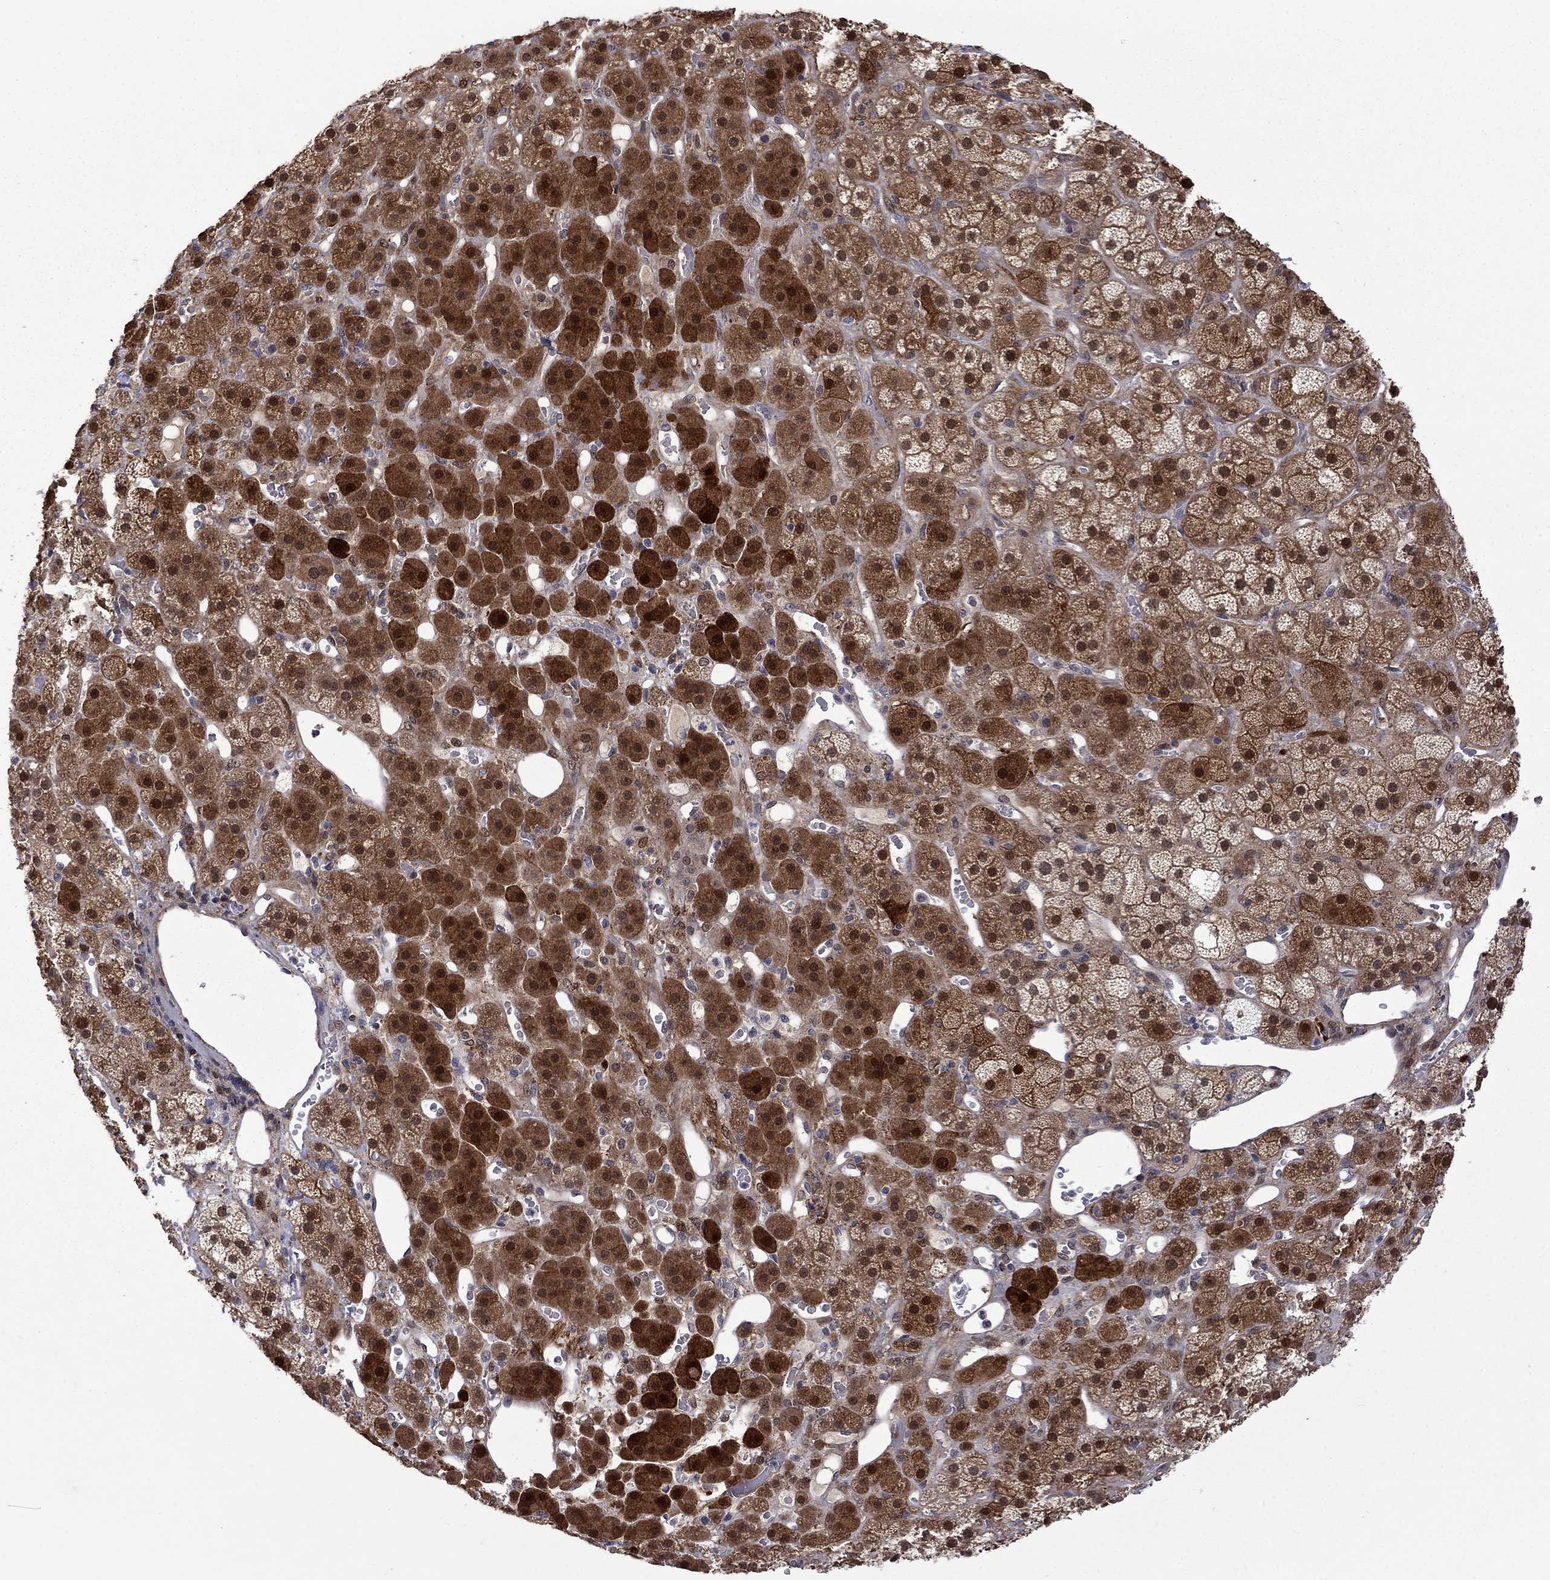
{"staining": {"intensity": "strong", "quantity": "25%-75%", "location": "cytoplasmic/membranous,nuclear"}, "tissue": "adrenal gland", "cell_type": "Glandular cells", "image_type": "normal", "snomed": [{"axis": "morphology", "description": "Normal tissue, NOS"}, {"axis": "topography", "description": "Adrenal gland"}], "caption": "Strong cytoplasmic/membranous,nuclear staining is identified in about 25%-75% of glandular cells in benign adrenal gland. (Brightfield microscopy of DAB IHC at high magnification).", "gene": "CBR1", "patient": {"sex": "male", "age": 57}}